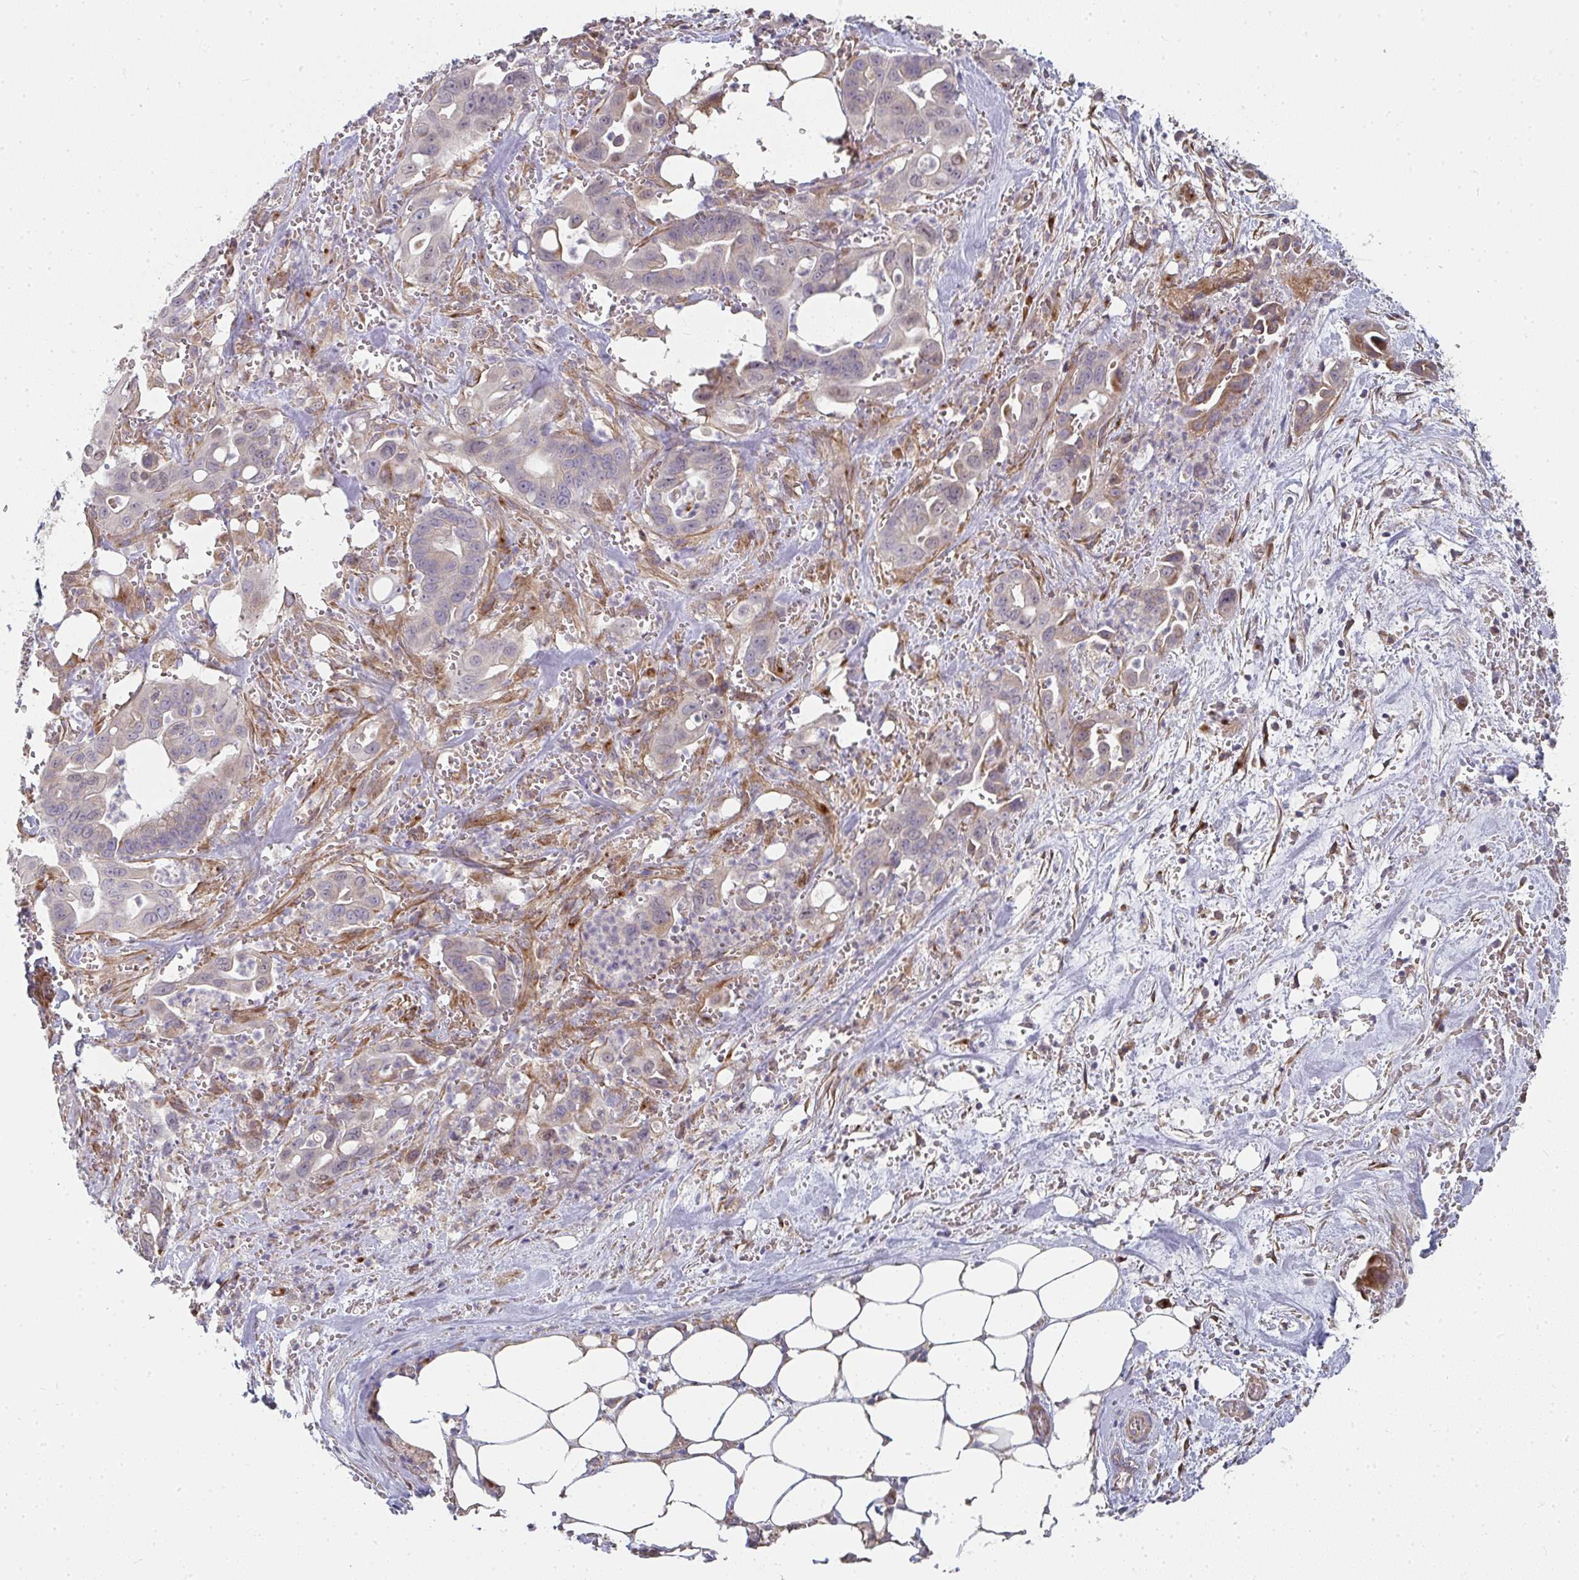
{"staining": {"intensity": "moderate", "quantity": "<25%", "location": "cytoplasmic/membranous,nuclear"}, "tissue": "pancreatic cancer", "cell_type": "Tumor cells", "image_type": "cancer", "snomed": [{"axis": "morphology", "description": "Adenocarcinoma, NOS"}, {"axis": "topography", "description": "Pancreas"}], "caption": "There is low levels of moderate cytoplasmic/membranous and nuclear staining in tumor cells of pancreatic adenocarcinoma, as demonstrated by immunohistochemical staining (brown color).", "gene": "RHEBL1", "patient": {"sex": "male", "age": 61}}